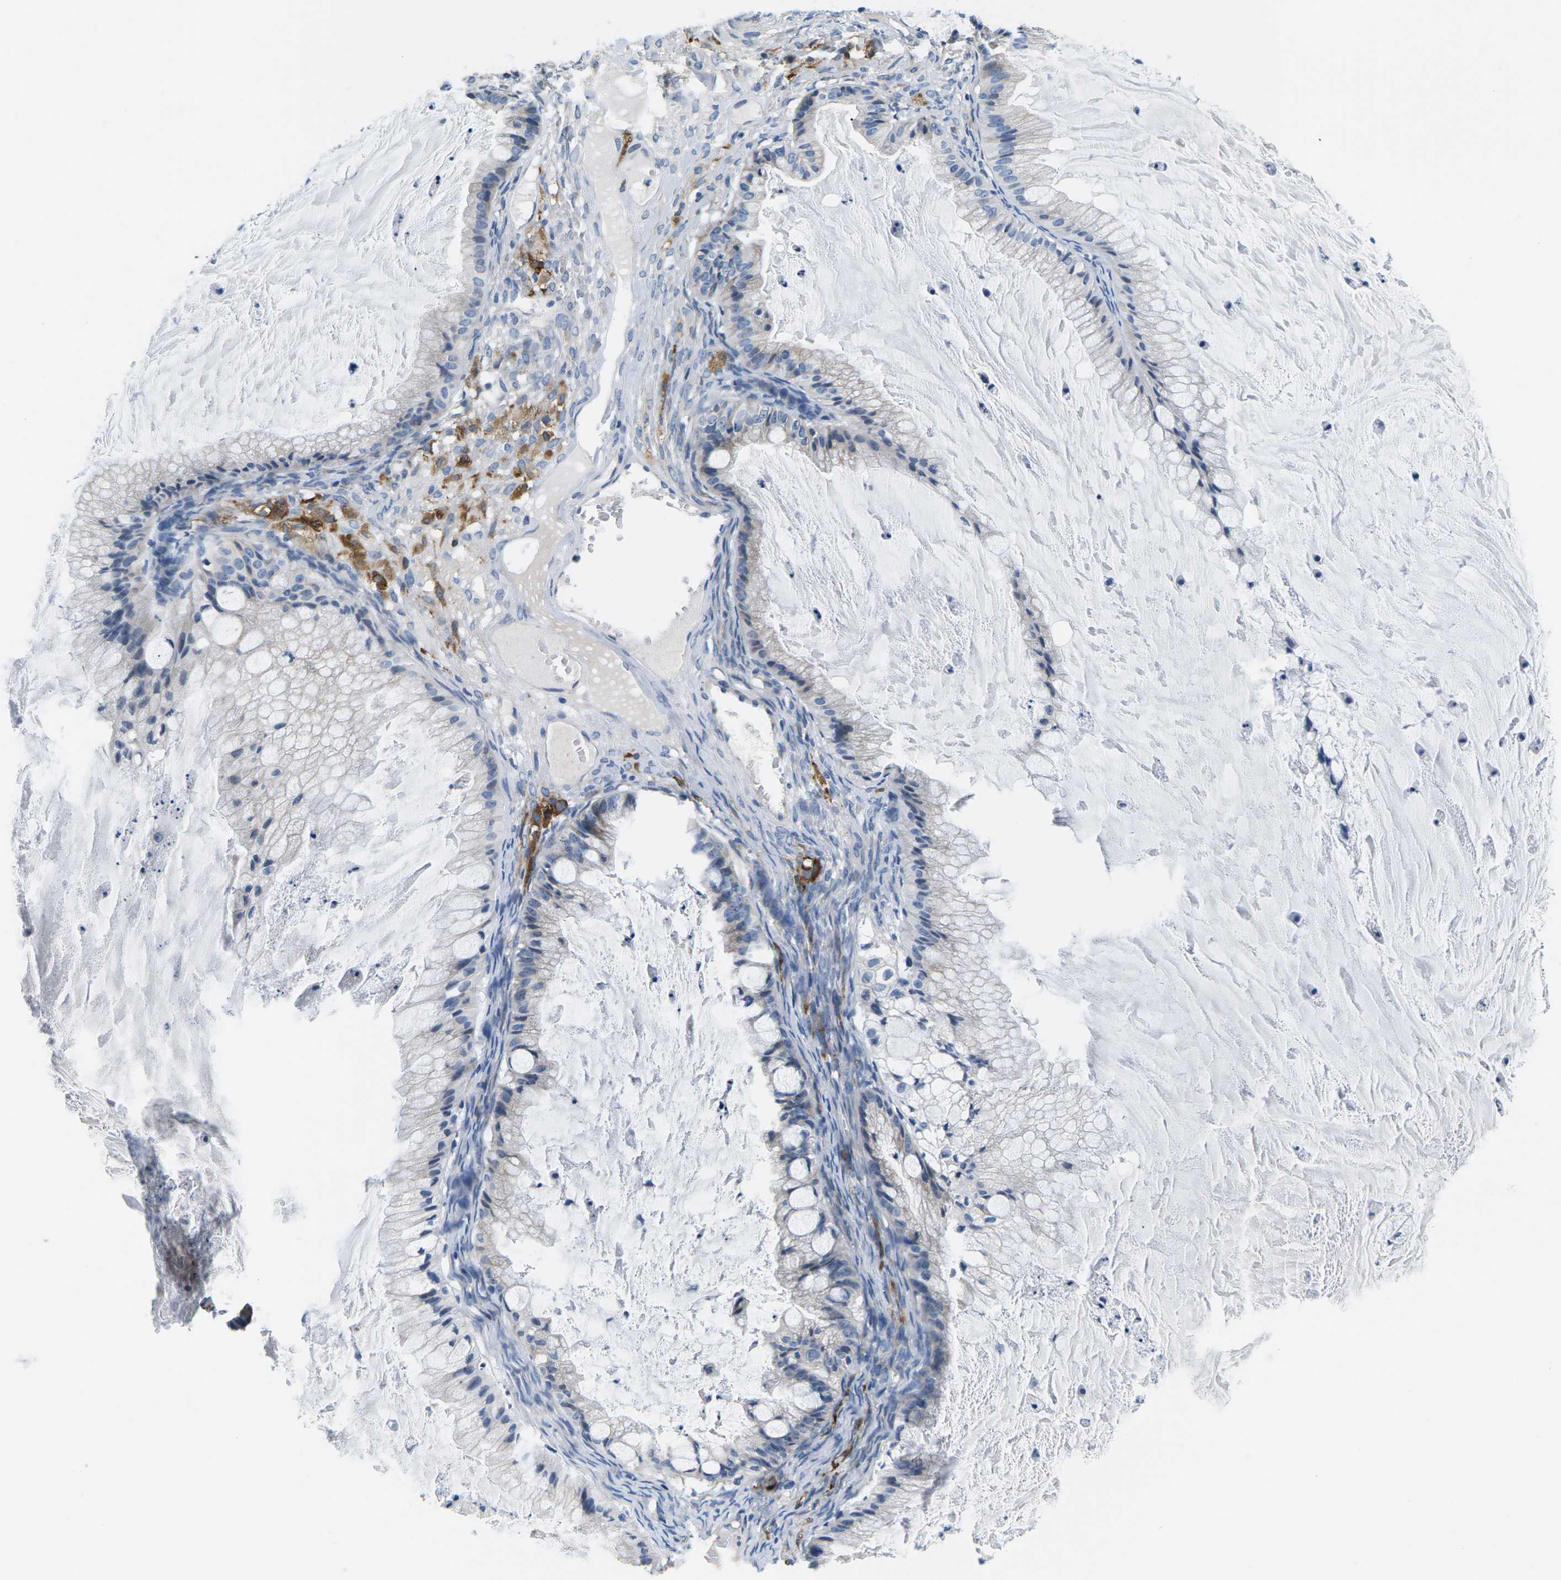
{"staining": {"intensity": "negative", "quantity": "none", "location": "none"}, "tissue": "ovarian cancer", "cell_type": "Tumor cells", "image_type": "cancer", "snomed": [{"axis": "morphology", "description": "Cystadenocarcinoma, mucinous, NOS"}, {"axis": "topography", "description": "Ovary"}], "caption": "This photomicrograph is of ovarian mucinous cystadenocarcinoma stained with immunohistochemistry to label a protein in brown with the nuclei are counter-stained blue. There is no expression in tumor cells.", "gene": "TSPAN2", "patient": {"sex": "female", "age": 57}}